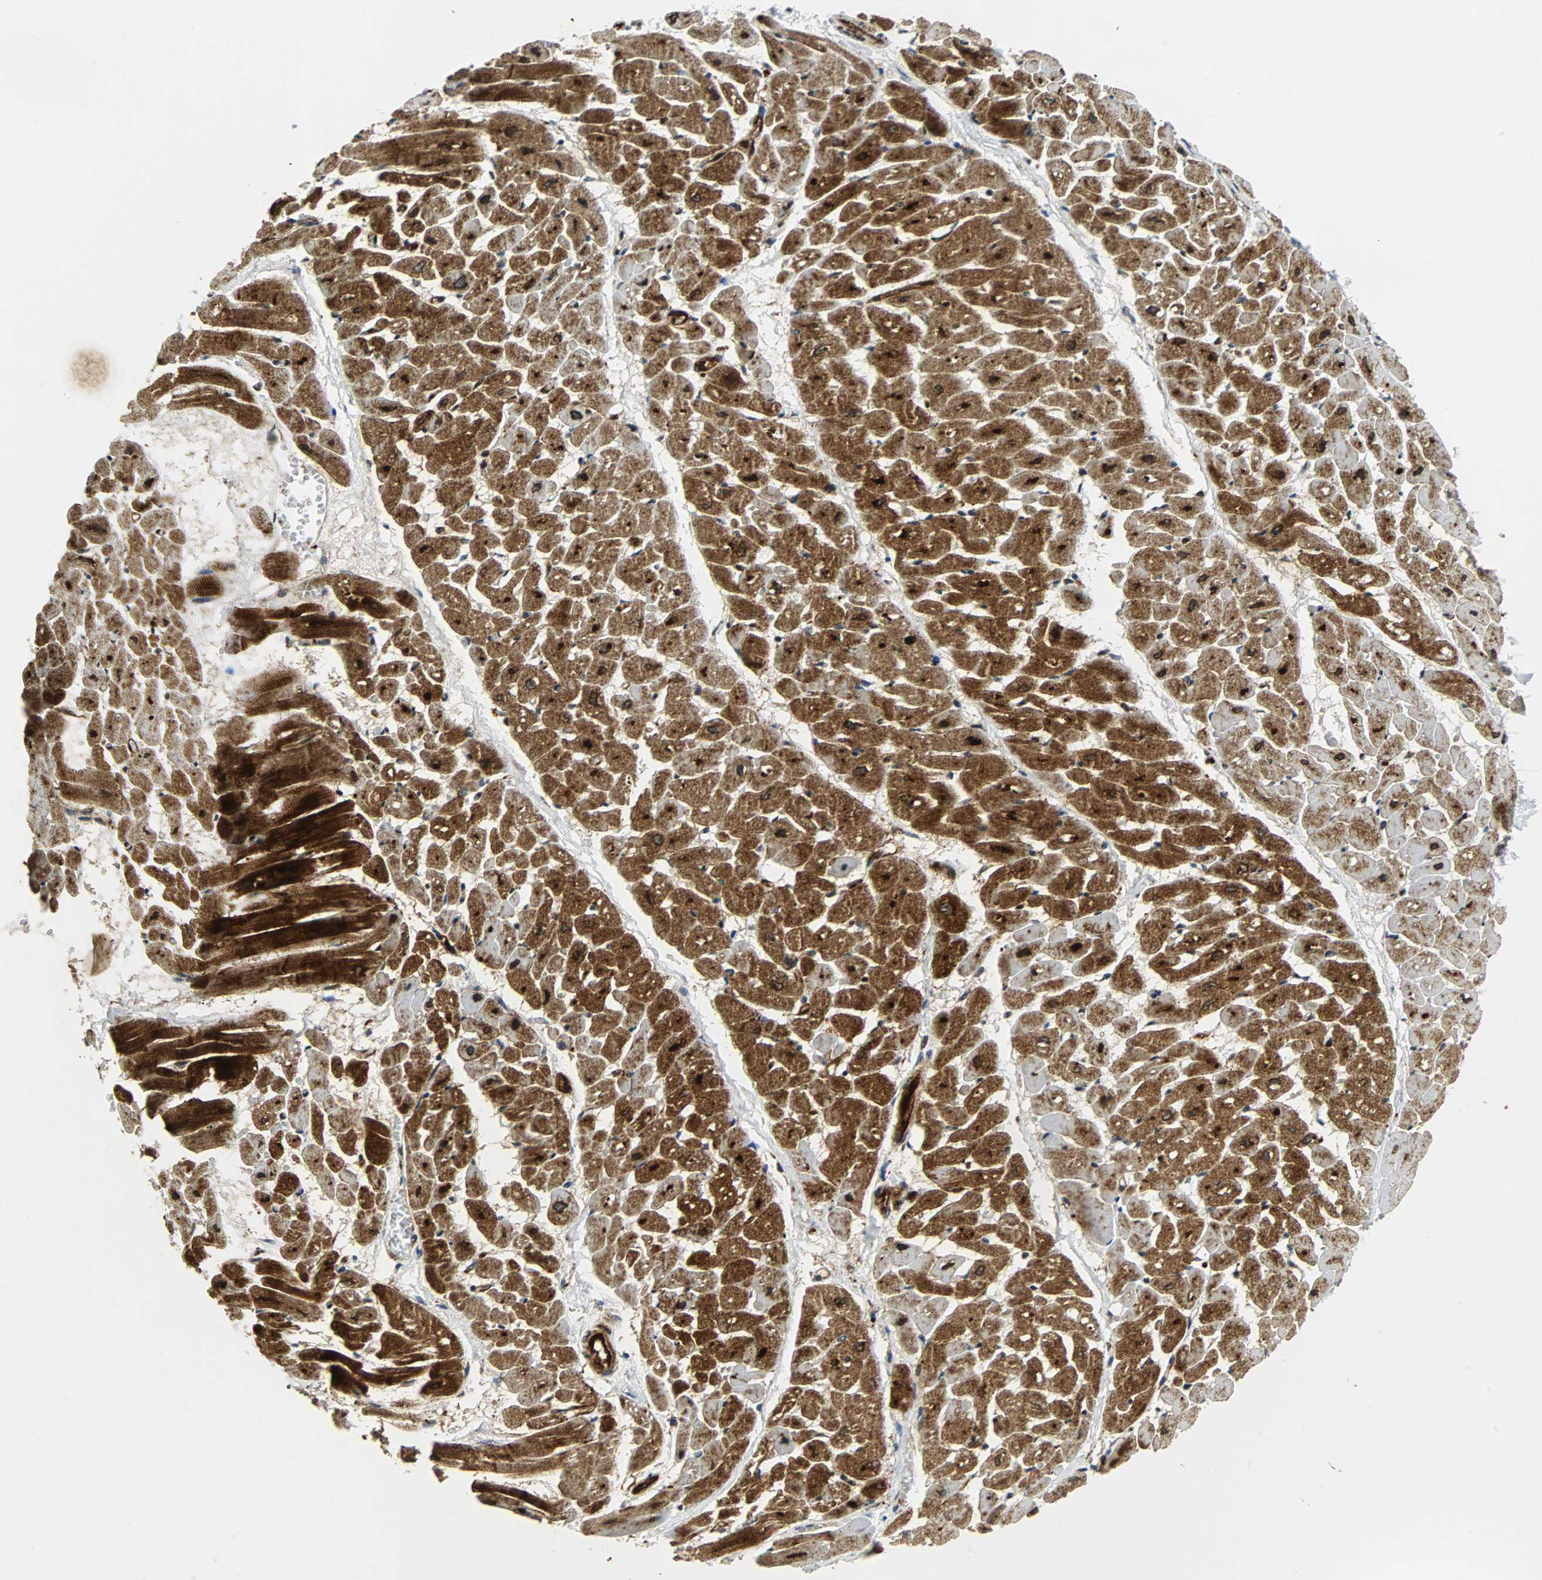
{"staining": {"intensity": "strong", "quantity": ">75%", "location": "cytoplasmic/membranous"}, "tissue": "heart muscle", "cell_type": "Cardiomyocytes", "image_type": "normal", "snomed": [{"axis": "morphology", "description": "Normal tissue, NOS"}, {"axis": "topography", "description": "Heart"}], "caption": "Protein expression by immunohistochemistry reveals strong cytoplasmic/membranous expression in about >75% of cardiomyocytes in unremarkable heart muscle. (DAB (3,3'-diaminobenzidine) IHC, brown staining for protein, blue staining for nuclei).", "gene": "TUBA4A", "patient": {"sex": "male", "age": 45}}